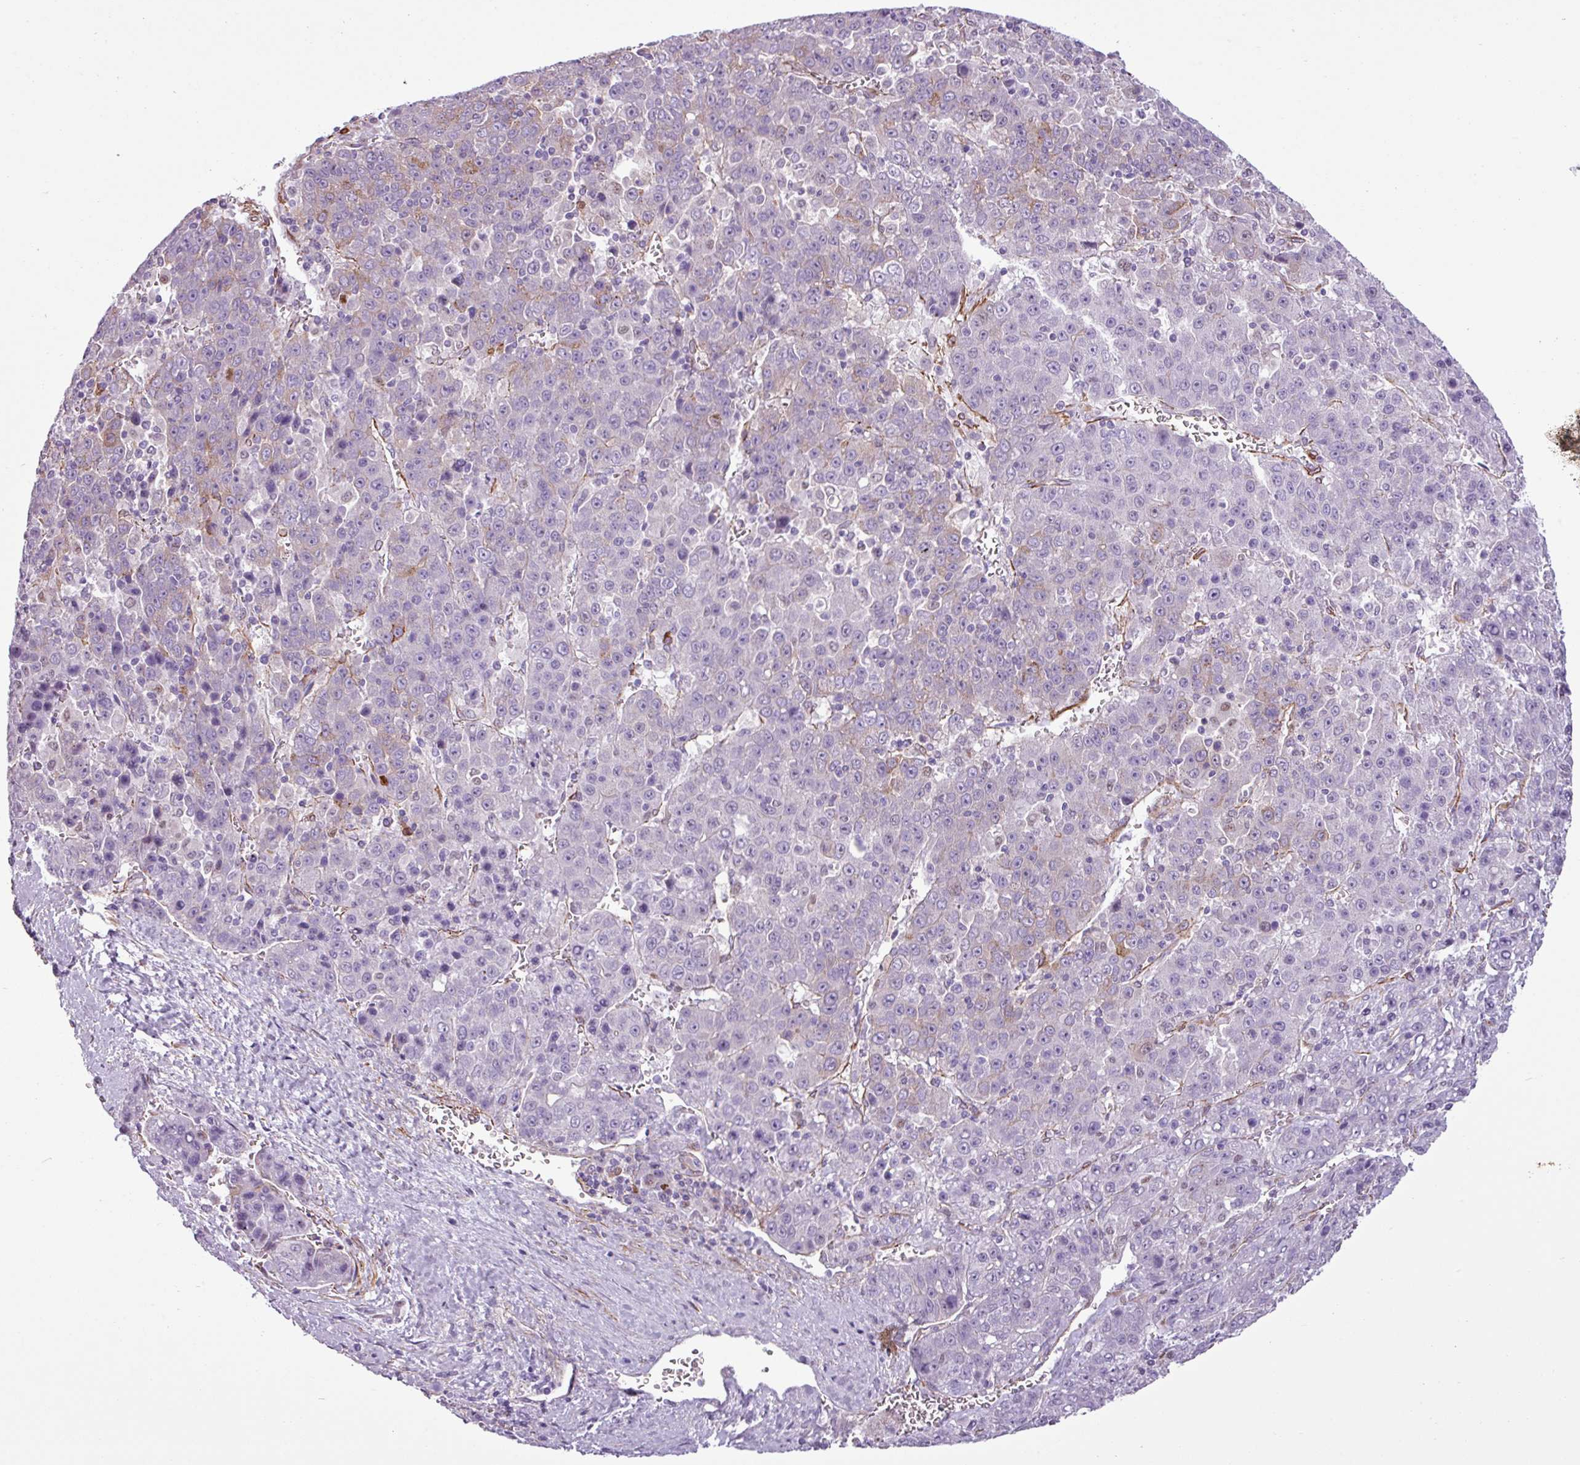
{"staining": {"intensity": "negative", "quantity": "none", "location": "none"}, "tissue": "liver cancer", "cell_type": "Tumor cells", "image_type": "cancer", "snomed": [{"axis": "morphology", "description": "Carcinoma, Hepatocellular, NOS"}, {"axis": "topography", "description": "Liver"}], "caption": "Liver hepatocellular carcinoma was stained to show a protein in brown. There is no significant expression in tumor cells. The staining is performed using DAB brown chromogen with nuclei counter-stained in using hematoxylin.", "gene": "ATP10A", "patient": {"sex": "female", "age": 53}}